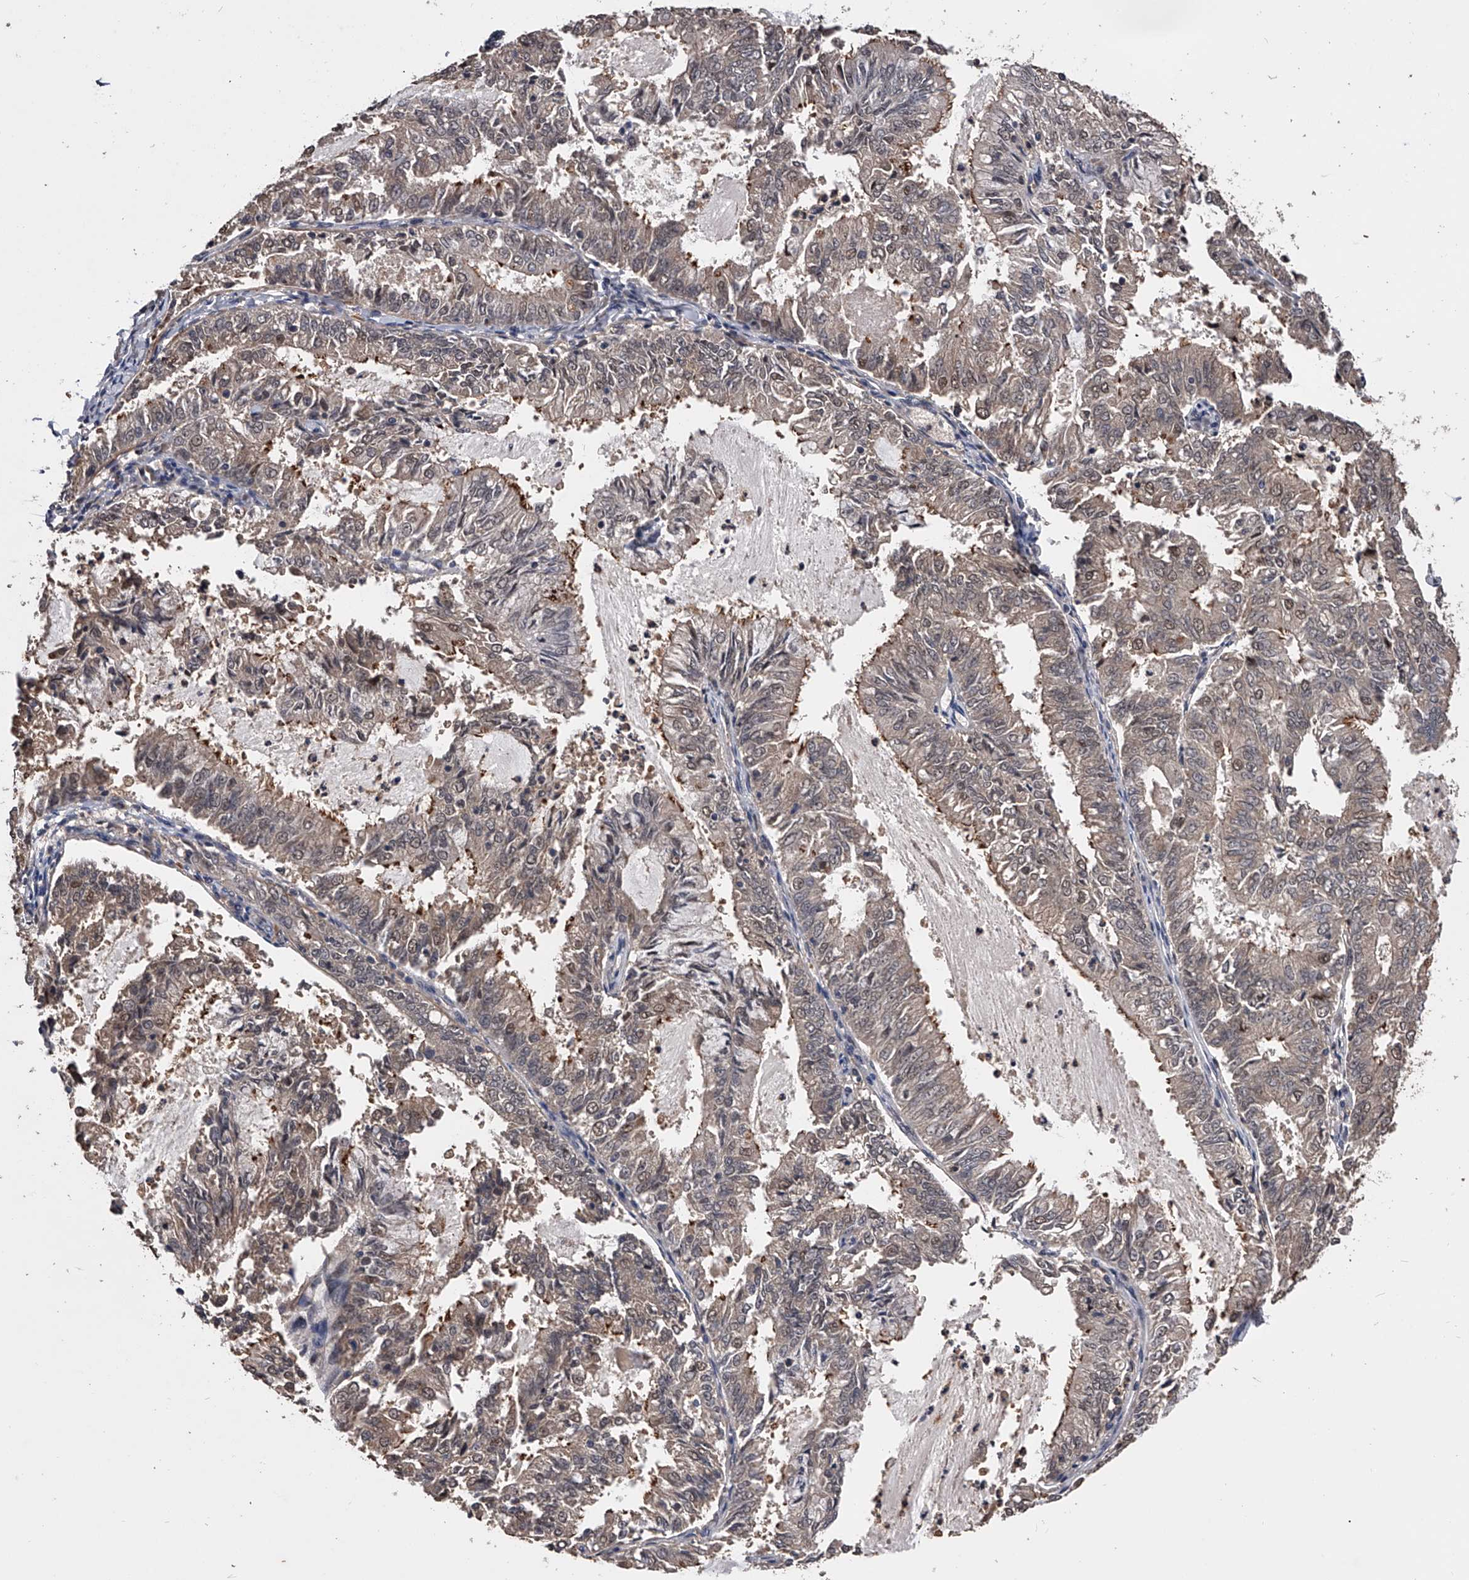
{"staining": {"intensity": "weak", "quantity": "<25%", "location": "cytoplasmic/membranous"}, "tissue": "endometrial cancer", "cell_type": "Tumor cells", "image_type": "cancer", "snomed": [{"axis": "morphology", "description": "Adenocarcinoma, NOS"}, {"axis": "topography", "description": "Endometrium"}], "caption": "Adenocarcinoma (endometrial) was stained to show a protein in brown. There is no significant positivity in tumor cells.", "gene": "EFCAB7", "patient": {"sex": "female", "age": 57}}